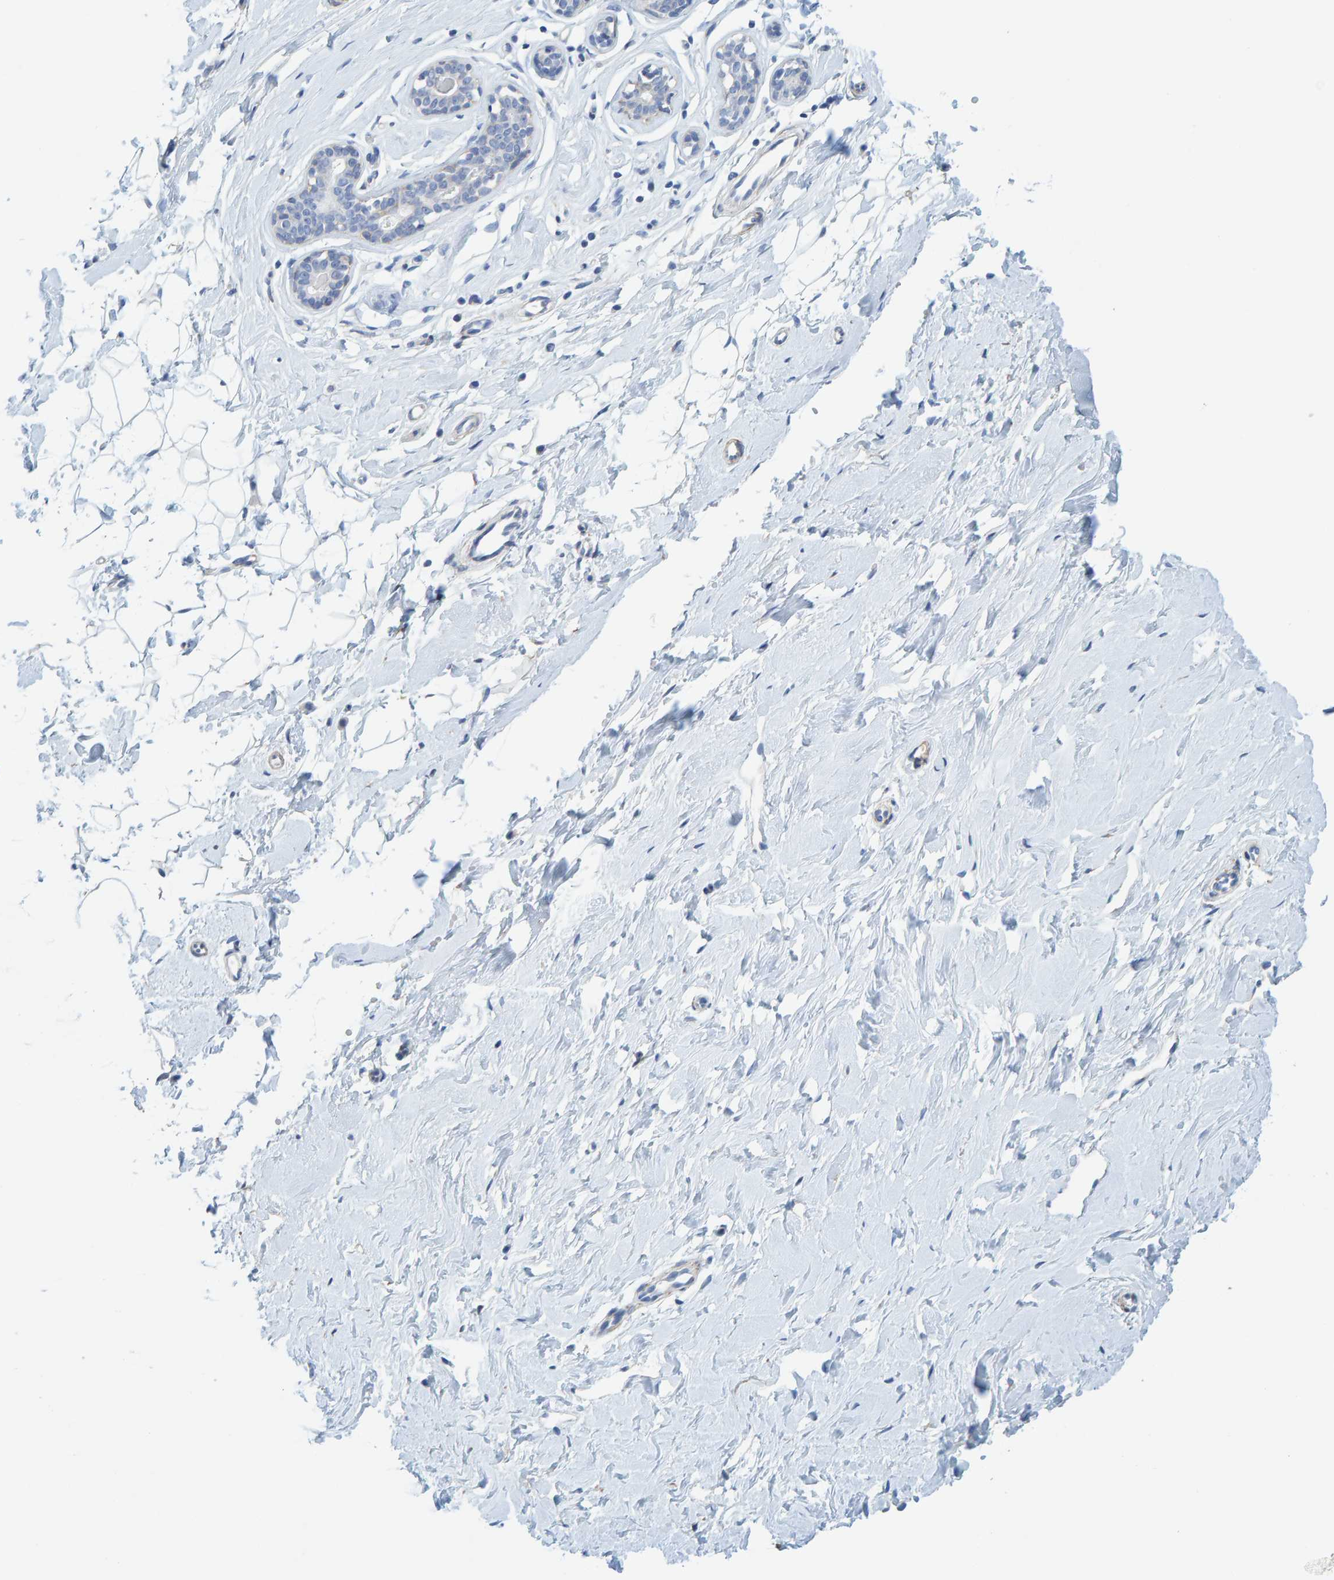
{"staining": {"intensity": "negative", "quantity": "none", "location": "none"}, "tissue": "breast", "cell_type": "Adipocytes", "image_type": "normal", "snomed": [{"axis": "morphology", "description": "Normal tissue, NOS"}, {"axis": "topography", "description": "Breast"}], "caption": "This is an immunohistochemistry (IHC) photomicrograph of normal breast. There is no positivity in adipocytes.", "gene": "MAP1B", "patient": {"sex": "female", "age": 23}}